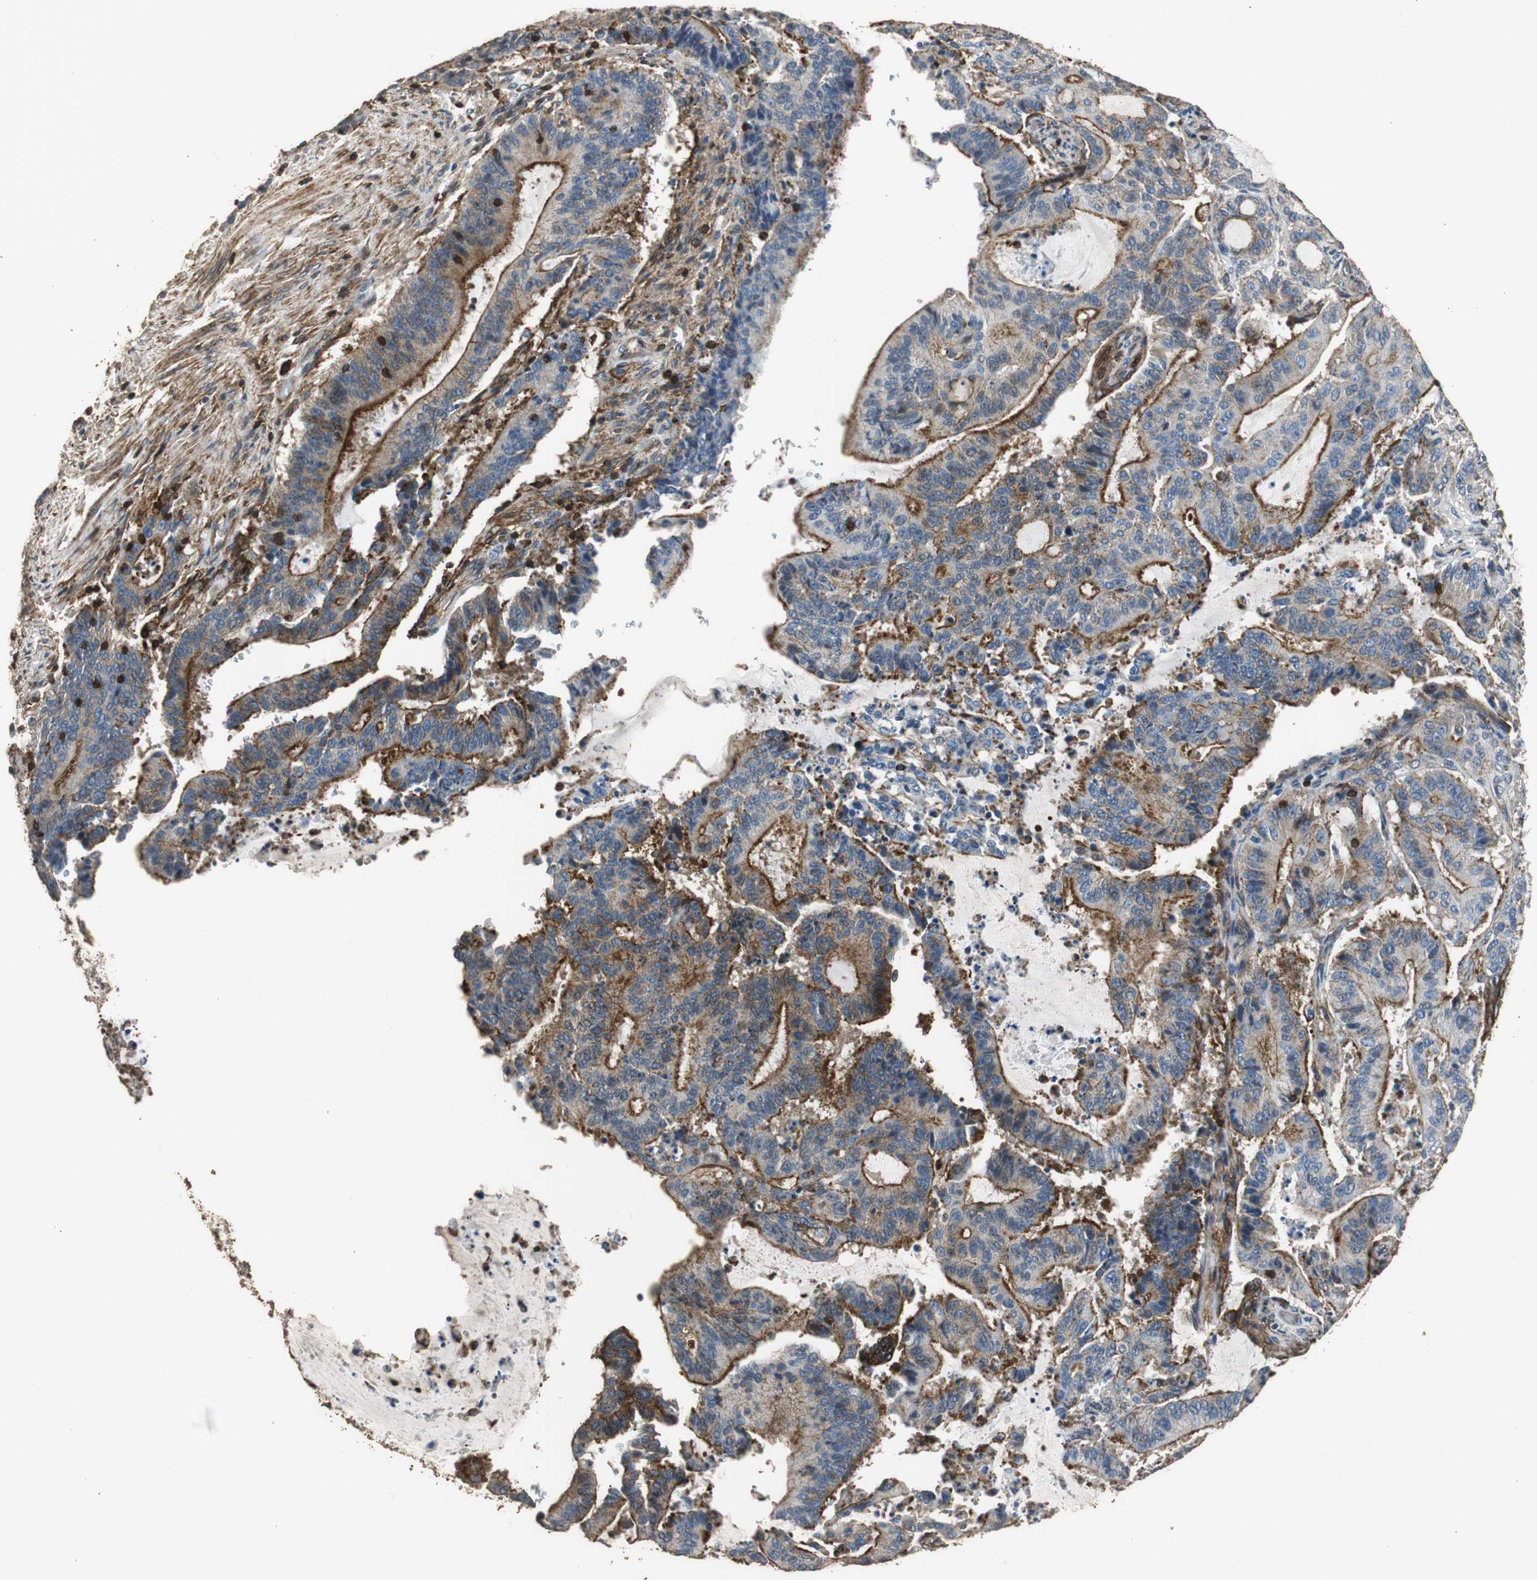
{"staining": {"intensity": "weak", "quantity": ">75%", "location": "cytoplasmic/membranous"}, "tissue": "liver cancer", "cell_type": "Tumor cells", "image_type": "cancer", "snomed": [{"axis": "morphology", "description": "Cholangiocarcinoma"}, {"axis": "topography", "description": "Liver"}], "caption": "Weak cytoplasmic/membranous staining is present in approximately >75% of tumor cells in liver cancer.", "gene": "PRKRA", "patient": {"sex": "female", "age": 73}}